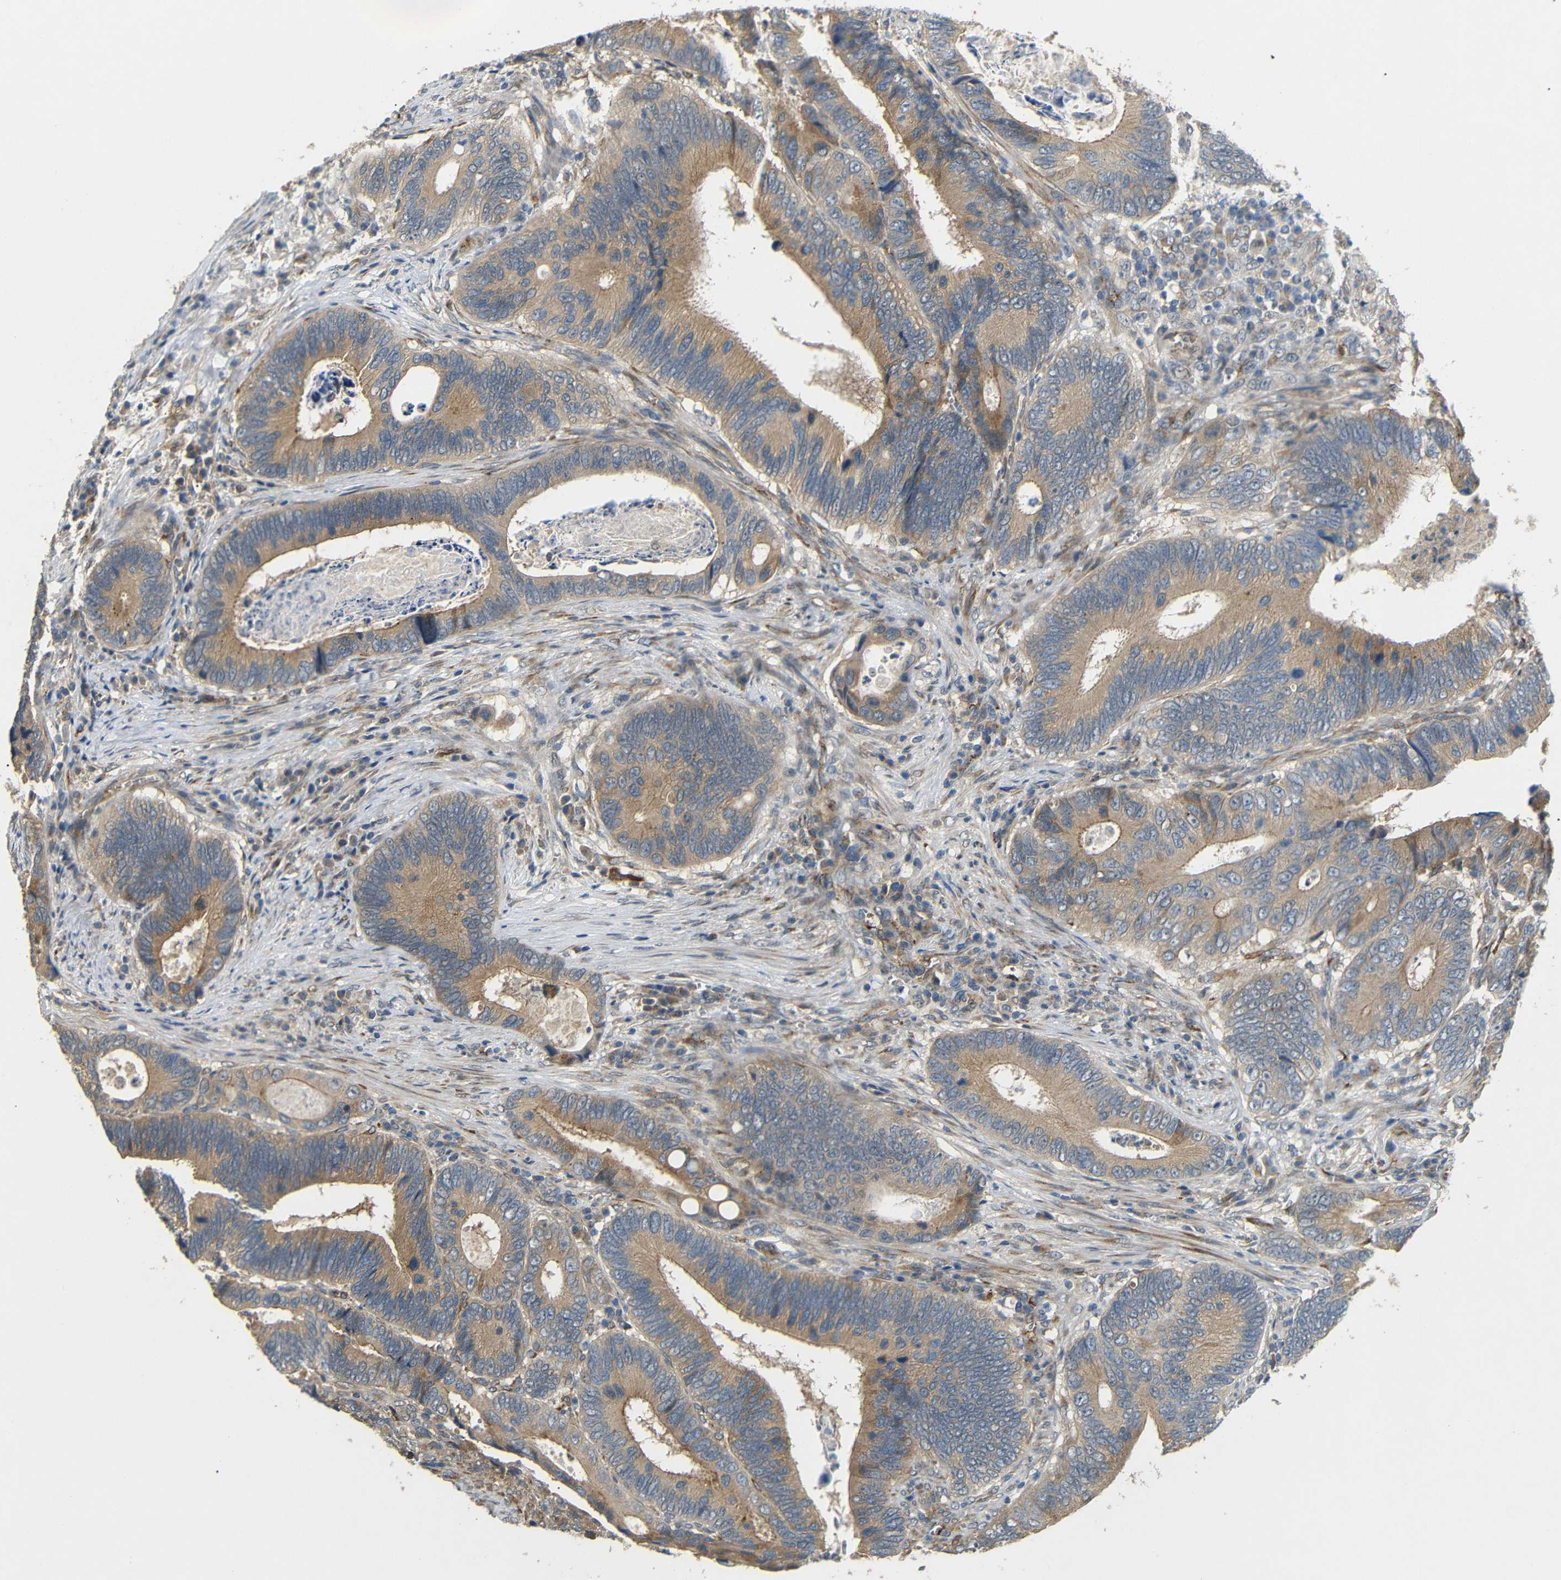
{"staining": {"intensity": "moderate", "quantity": ">75%", "location": "cytoplasmic/membranous"}, "tissue": "colorectal cancer", "cell_type": "Tumor cells", "image_type": "cancer", "snomed": [{"axis": "morphology", "description": "Inflammation, NOS"}, {"axis": "morphology", "description": "Adenocarcinoma, NOS"}, {"axis": "topography", "description": "Colon"}], "caption": "Colorectal adenocarcinoma tissue shows moderate cytoplasmic/membranous expression in about >75% of tumor cells, visualized by immunohistochemistry.", "gene": "ATP7A", "patient": {"sex": "male", "age": 72}}